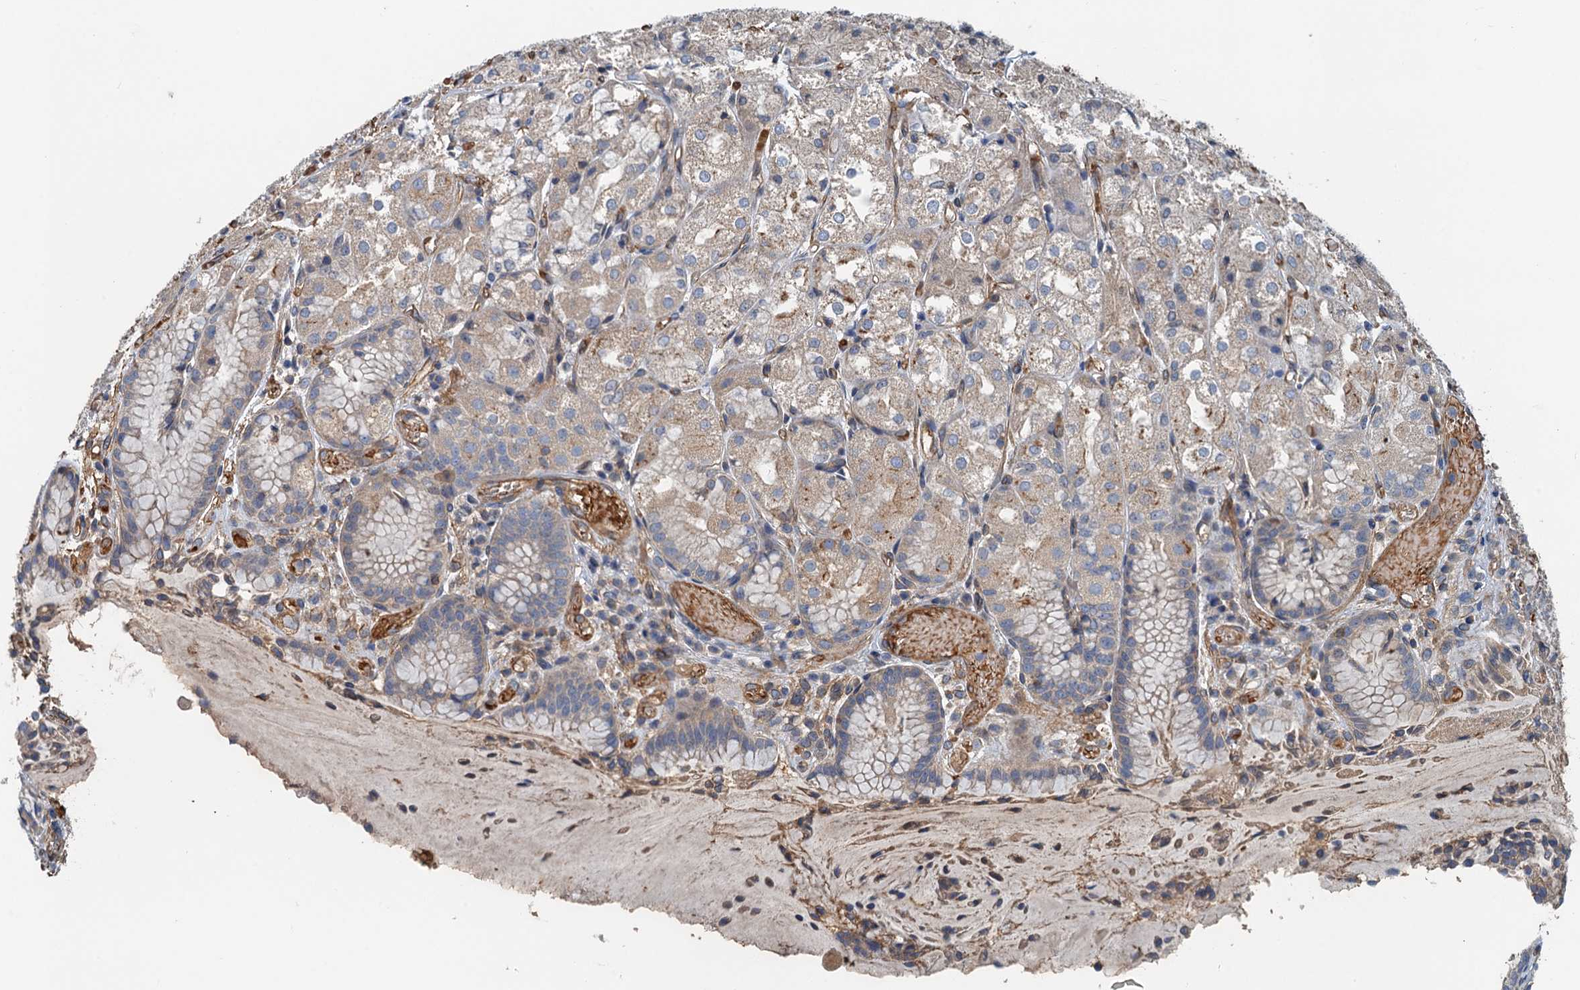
{"staining": {"intensity": "weak", "quantity": "25%-75%", "location": "cytoplasmic/membranous"}, "tissue": "stomach", "cell_type": "Glandular cells", "image_type": "normal", "snomed": [{"axis": "morphology", "description": "Normal tissue, NOS"}, {"axis": "topography", "description": "Stomach, upper"}], "caption": "This is a histology image of immunohistochemistry staining of benign stomach, which shows weak expression in the cytoplasmic/membranous of glandular cells.", "gene": "ROGDI", "patient": {"sex": "male", "age": 72}}